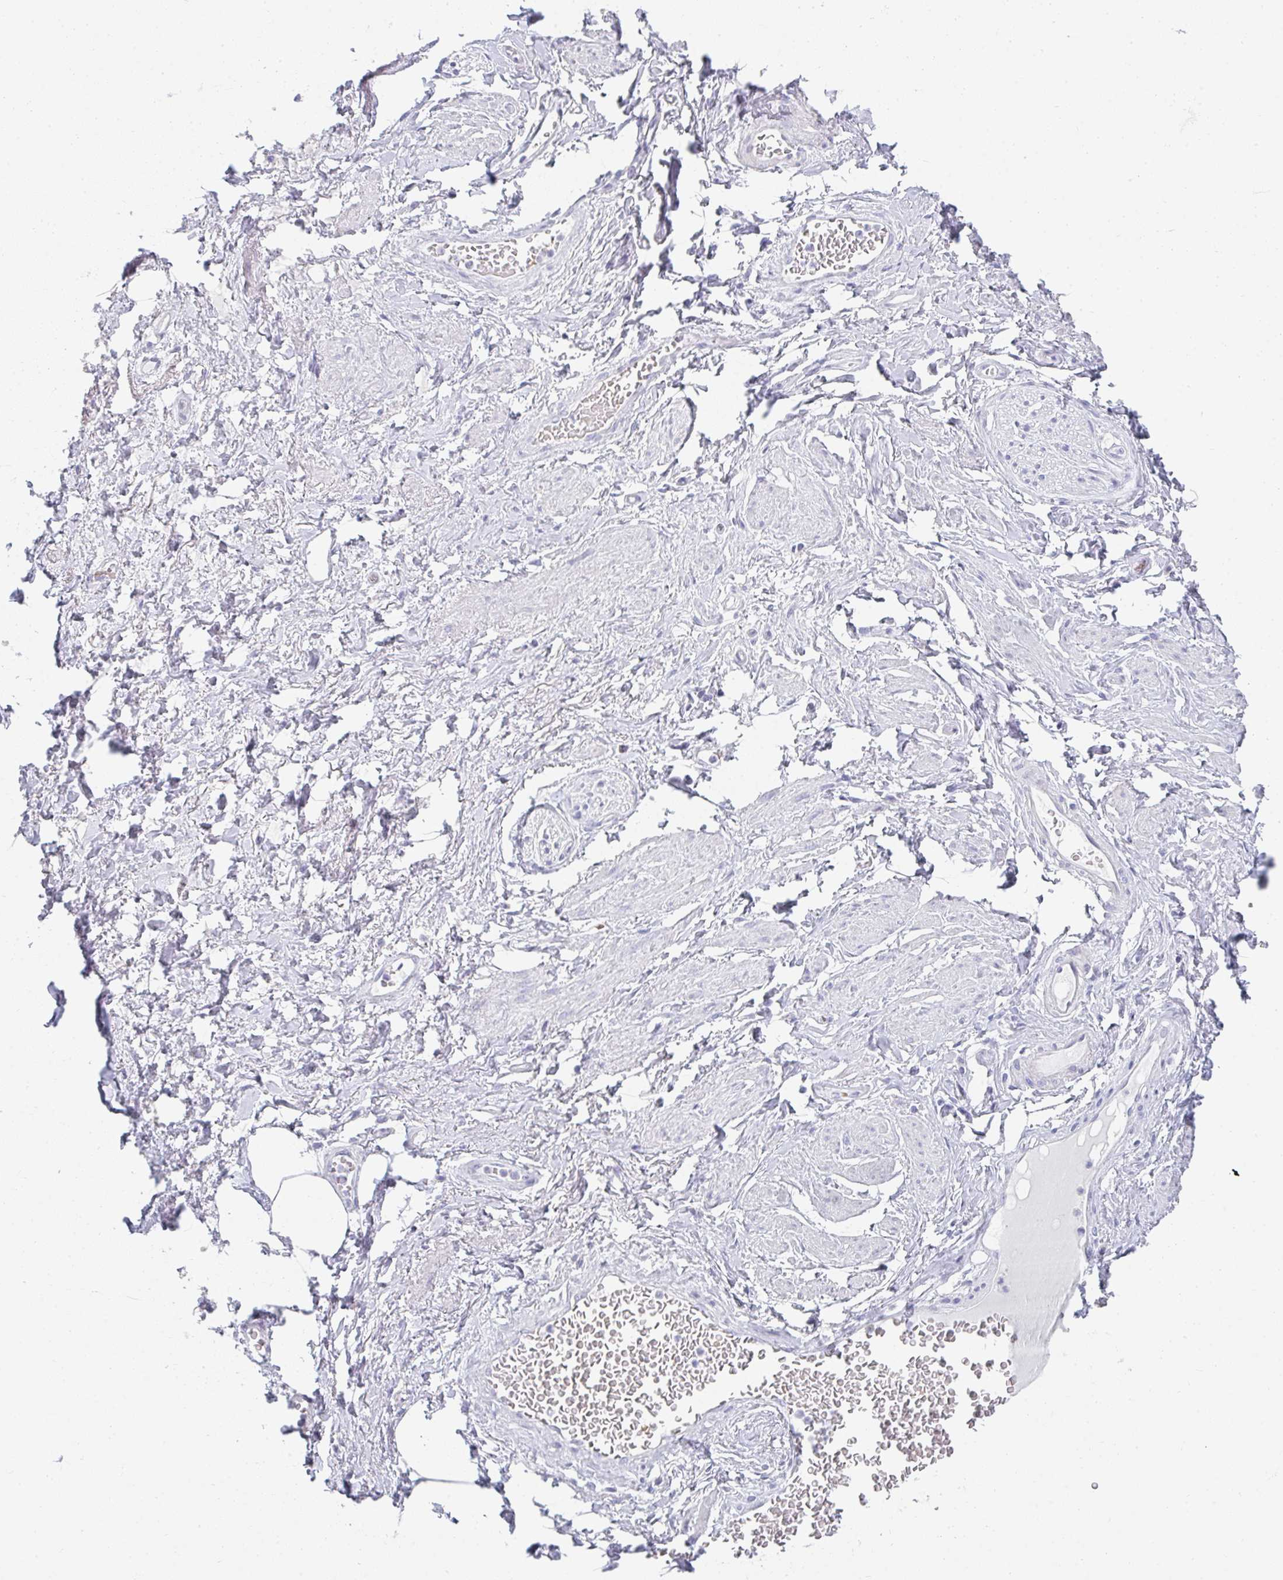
{"staining": {"intensity": "negative", "quantity": "none", "location": "none"}, "tissue": "adipose tissue", "cell_type": "Adipocytes", "image_type": "normal", "snomed": [{"axis": "morphology", "description": "Normal tissue, NOS"}, {"axis": "topography", "description": "Vagina"}, {"axis": "topography", "description": "Peripheral nerve tissue"}], "caption": "High power microscopy photomicrograph of an immunohistochemistry (IHC) micrograph of unremarkable adipose tissue, revealing no significant staining in adipocytes.", "gene": "NEU2", "patient": {"sex": "female", "age": 71}}